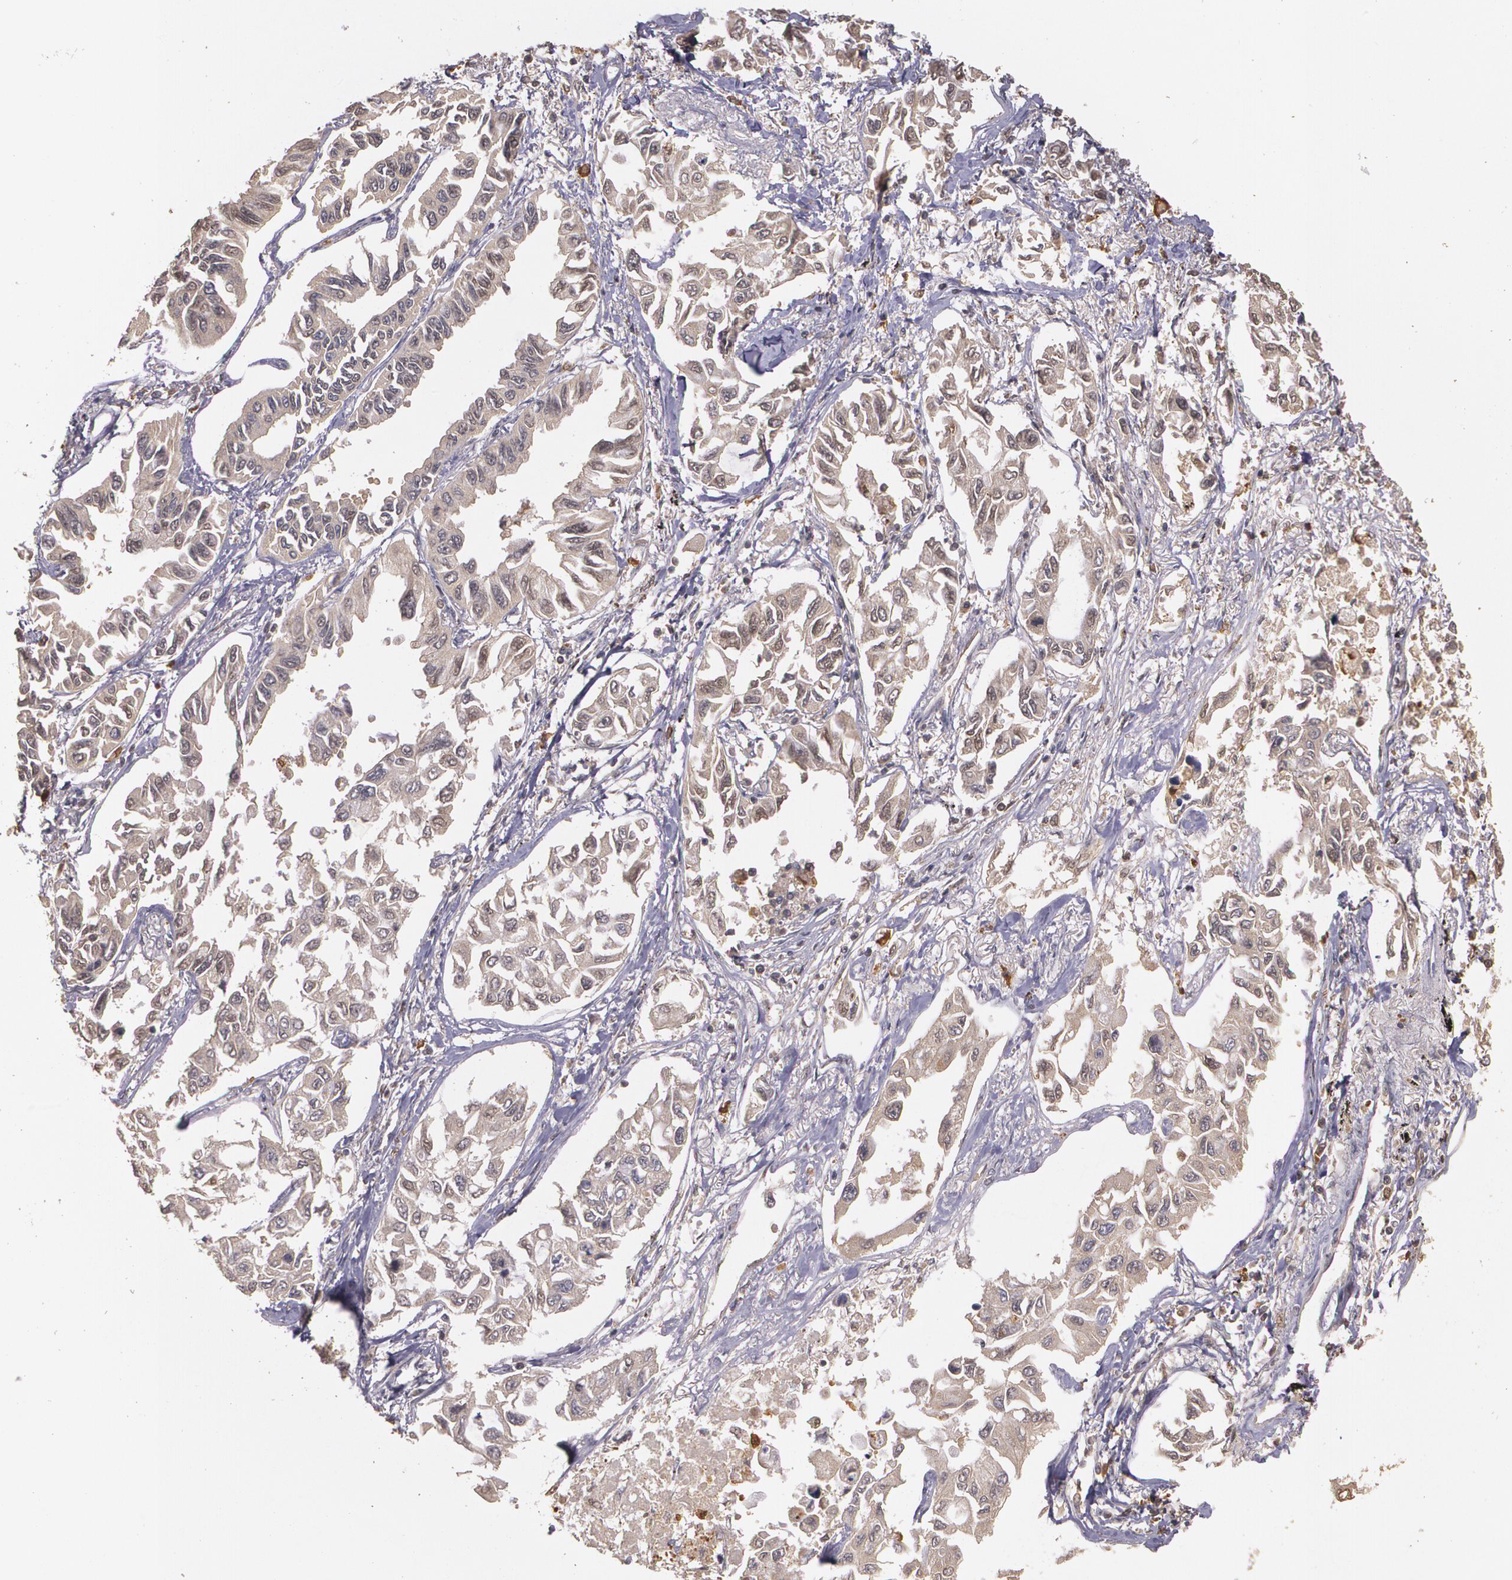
{"staining": {"intensity": "moderate", "quantity": ">75%", "location": "cytoplasmic/membranous"}, "tissue": "lung cancer", "cell_type": "Tumor cells", "image_type": "cancer", "snomed": [{"axis": "morphology", "description": "Adenocarcinoma, NOS"}, {"axis": "topography", "description": "Lung"}], "caption": "Protein staining demonstrates moderate cytoplasmic/membranous staining in about >75% of tumor cells in adenocarcinoma (lung). Immunohistochemistry (ihc) stains the protein in brown and the nuclei are stained blue.", "gene": "PTS", "patient": {"sex": "male", "age": 64}}